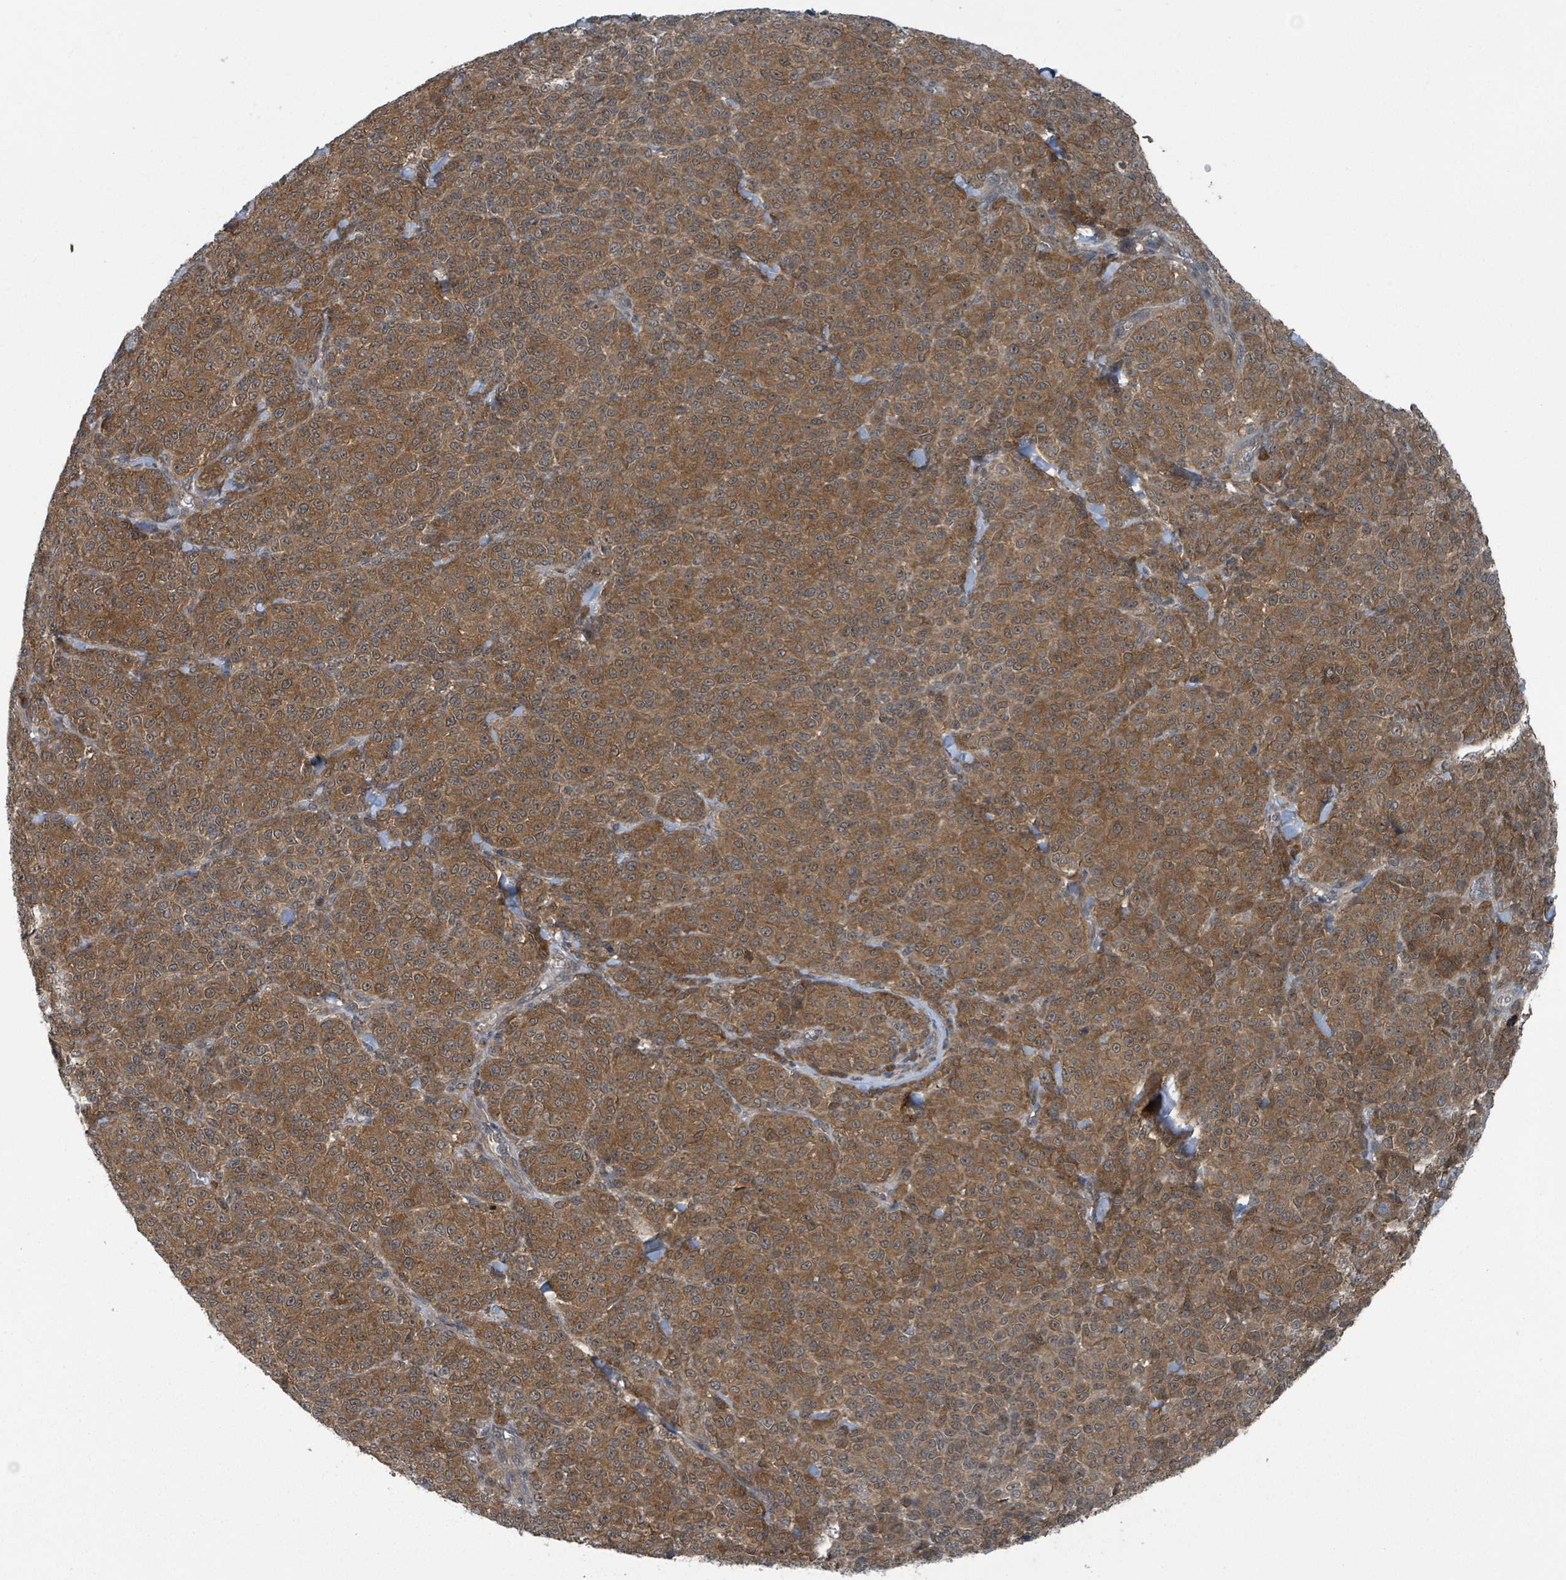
{"staining": {"intensity": "moderate", "quantity": ">75%", "location": "cytoplasmic/membranous,nuclear"}, "tissue": "melanoma", "cell_type": "Tumor cells", "image_type": "cancer", "snomed": [{"axis": "morphology", "description": "Normal tissue, NOS"}, {"axis": "morphology", "description": "Malignant melanoma, NOS"}, {"axis": "topography", "description": "Skin"}], "caption": "This is a histology image of immunohistochemistry (IHC) staining of melanoma, which shows moderate positivity in the cytoplasmic/membranous and nuclear of tumor cells.", "gene": "GOLGA7", "patient": {"sex": "female", "age": 34}}